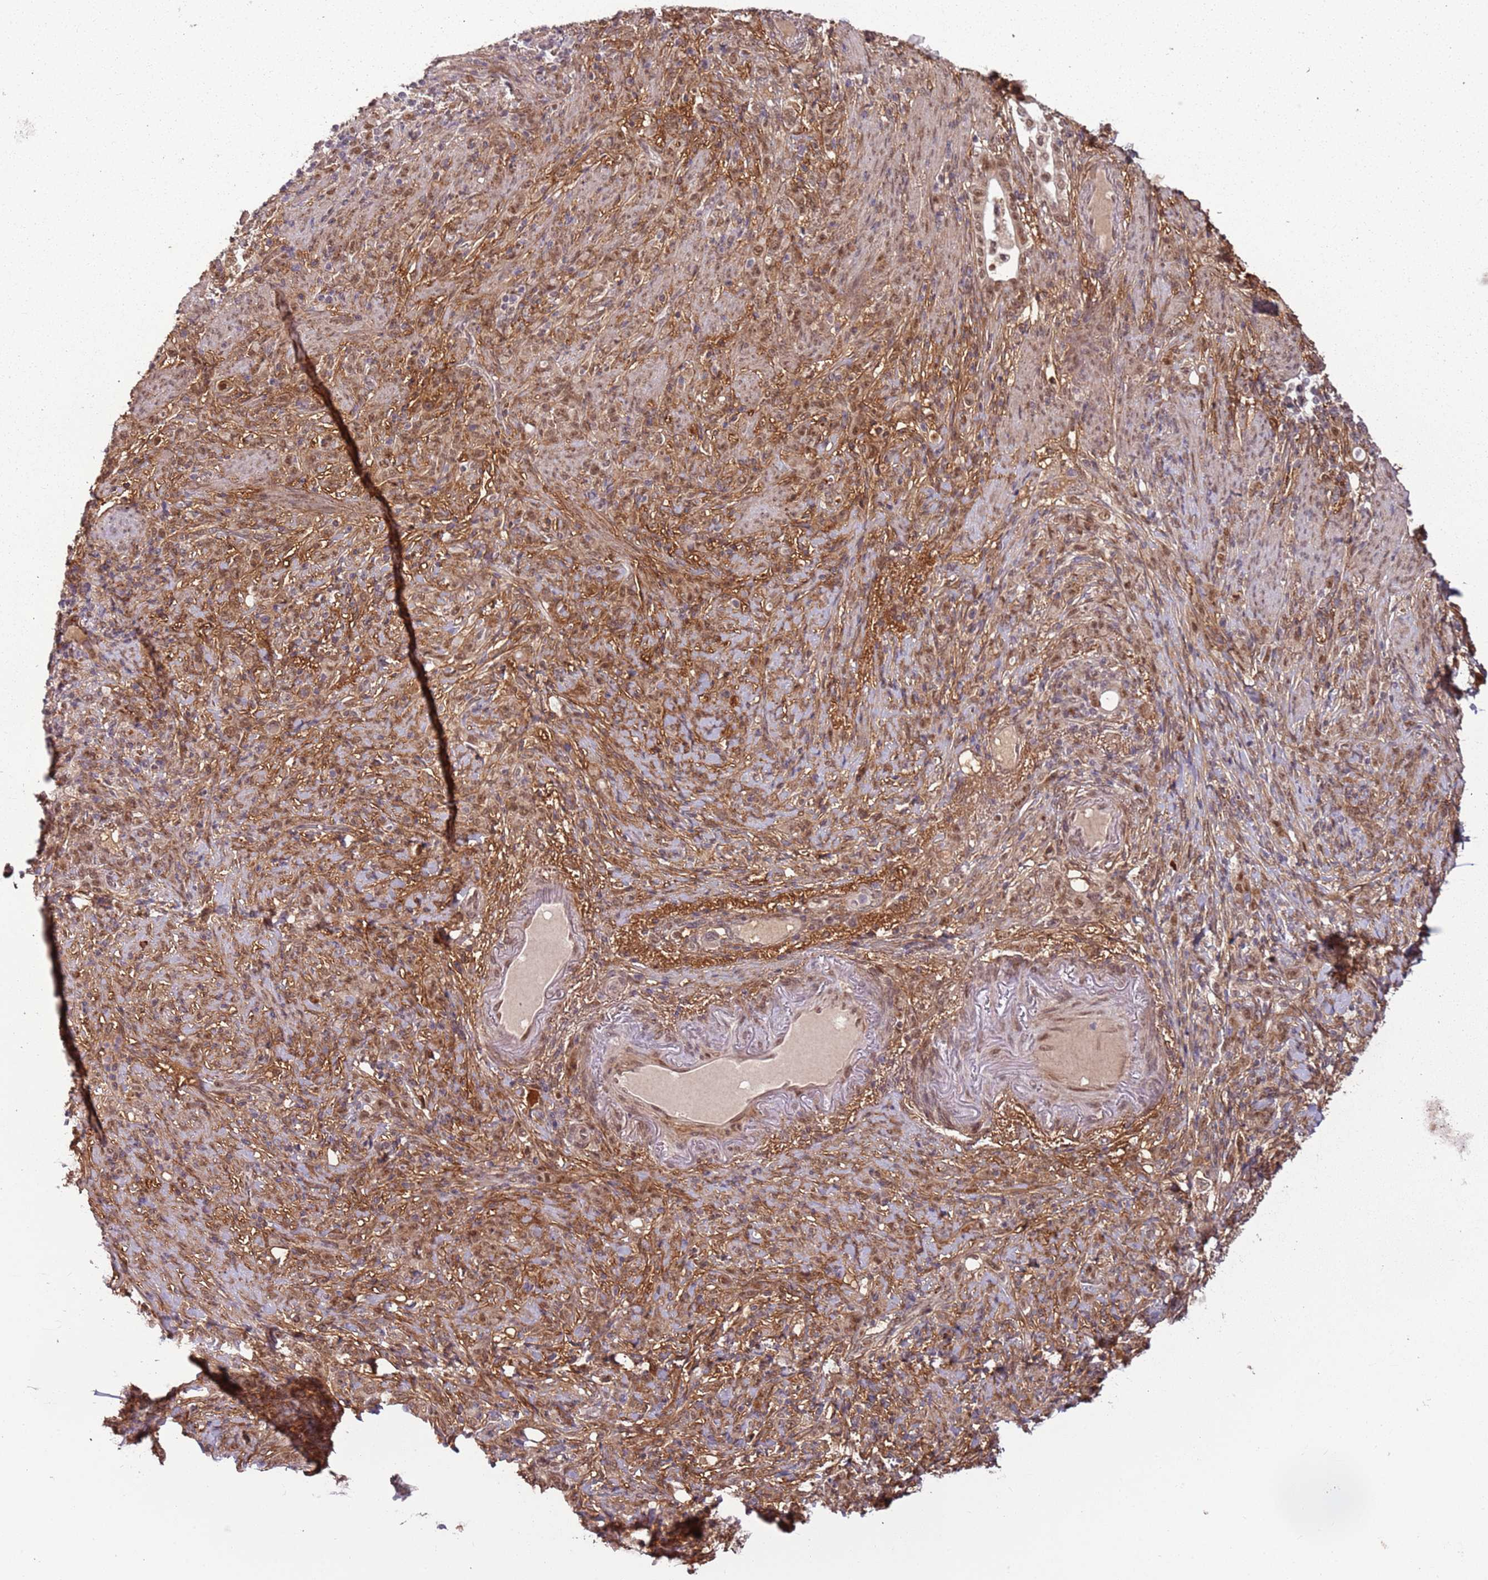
{"staining": {"intensity": "moderate", "quantity": ">75%", "location": "nuclear"}, "tissue": "stomach cancer", "cell_type": "Tumor cells", "image_type": "cancer", "snomed": [{"axis": "morphology", "description": "Normal tissue, NOS"}, {"axis": "morphology", "description": "Adenocarcinoma, NOS"}, {"axis": "topography", "description": "Stomach"}], "caption": "This histopathology image shows immunohistochemistry (IHC) staining of stomach cancer, with medium moderate nuclear positivity in about >75% of tumor cells.", "gene": "POLR3H", "patient": {"sex": "female", "age": 79}}